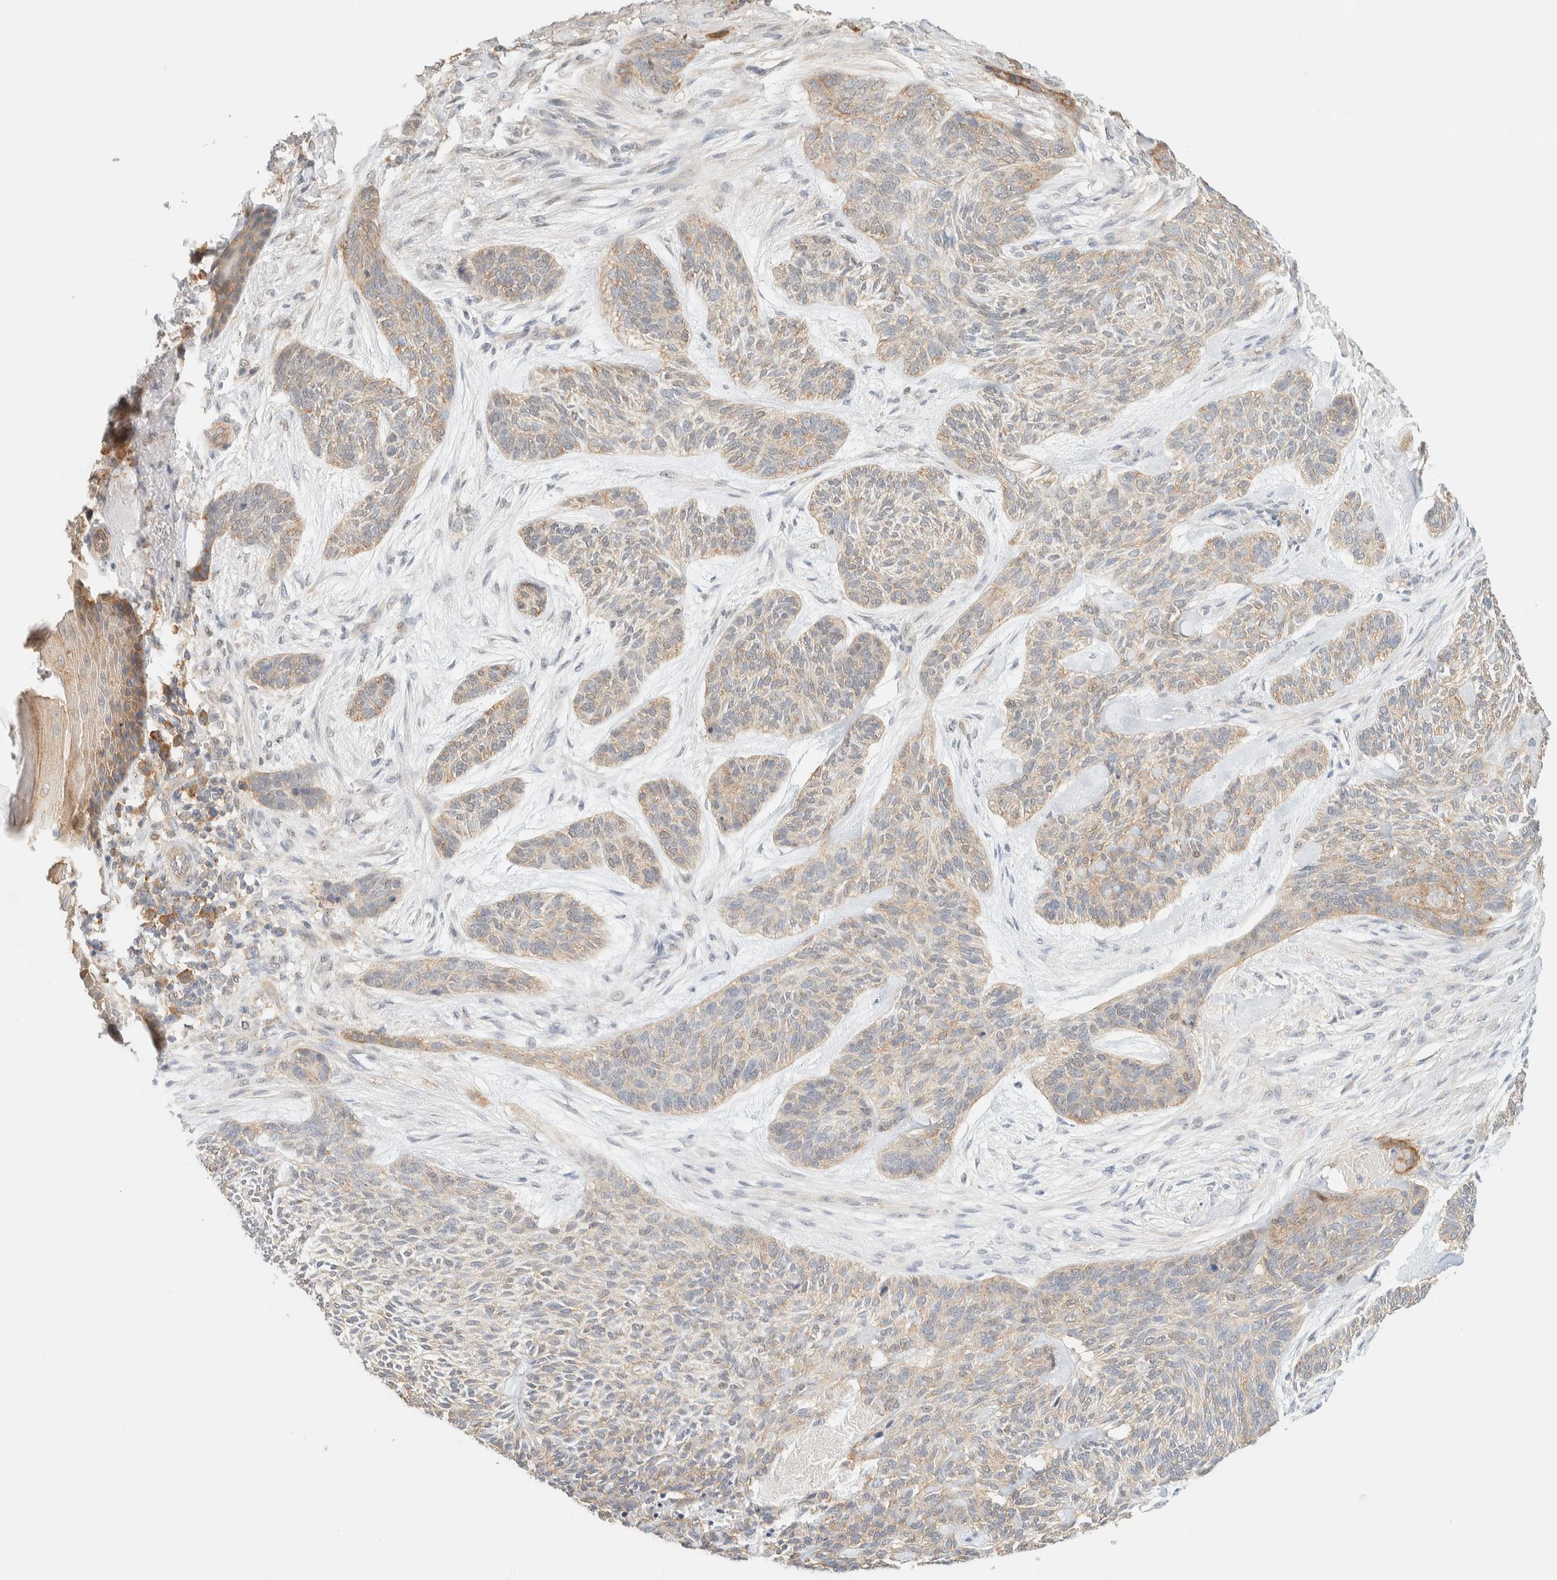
{"staining": {"intensity": "weak", "quantity": ">75%", "location": "cytoplasmic/membranous"}, "tissue": "skin cancer", "cell_type": "Tumor cells", "image_type": "cancer", "snomed": [{"axis": "morphology", "description": "Basal cell carcinoma"}, {"axis": "topography", "description": "Skin"}], "caption": "Protein staining demonstrates weak cytoplasmic/membranous positivity in approximately >75% of tumor cells in skin basal cell carcinoma.", "gene": "TBC1D8B", "patient": {"sex": "male", "age": 55}}